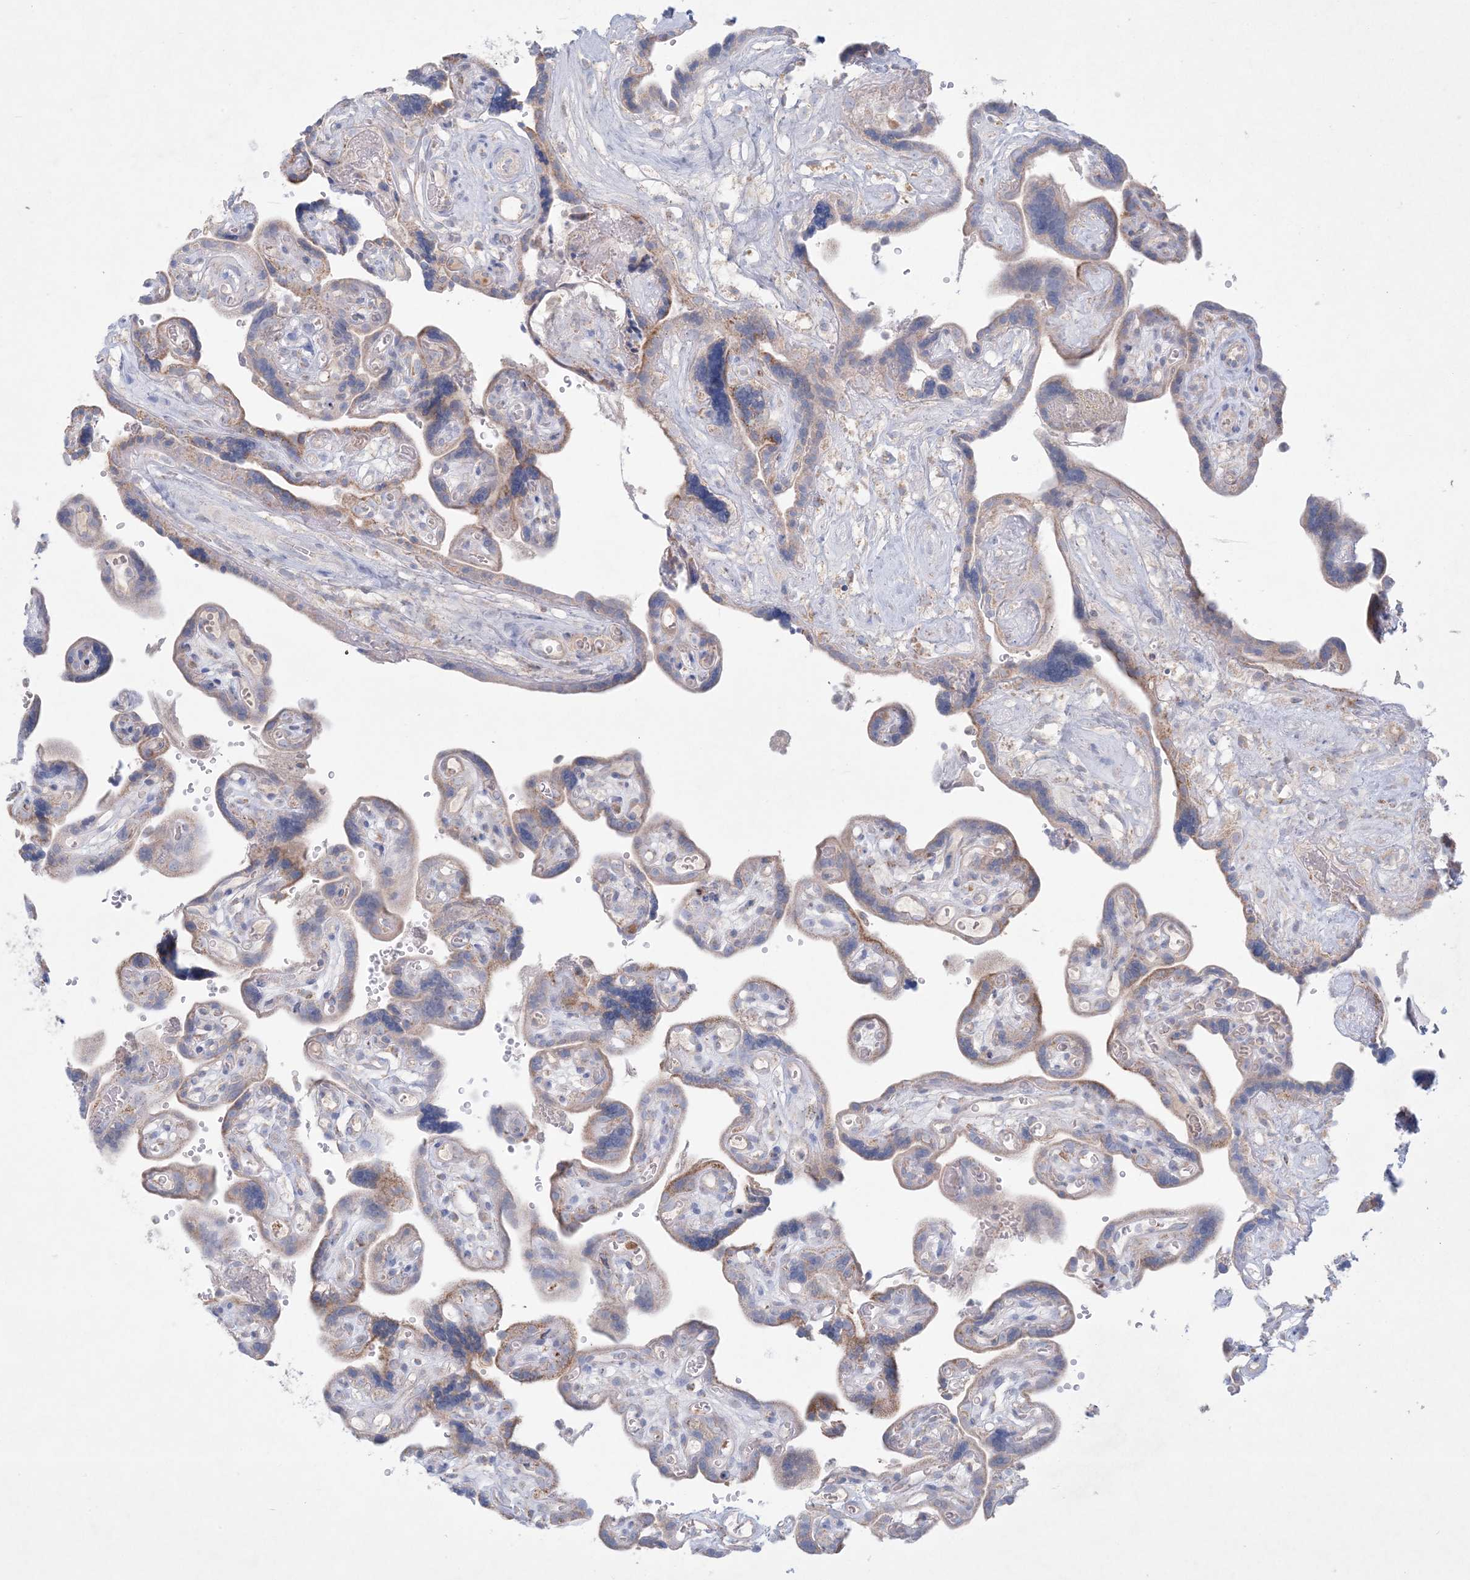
{"staining": {"intensity": "weak", "quantity": ">75%", "location": "cytoplasmic/membranous"}, "tissue": "placenta", "cell_type": "Decidual cells", "image_type": "normal", "snomed": [{"axis": "morphology", "description": "Normal tissue, NOS"}, {"axis": "topography", "description": "Placenta"}], "caption": "Weak cytoplasmic/membranous positivity is seen in about >75% of decidual cells in benign placenta. (DAB (3,3'-diaminobenzidine) IHC, brown staining for protein, blue staining for nuclei).", "gene": "KCTD6", "patient": {"sex": "female", "age": 30}}